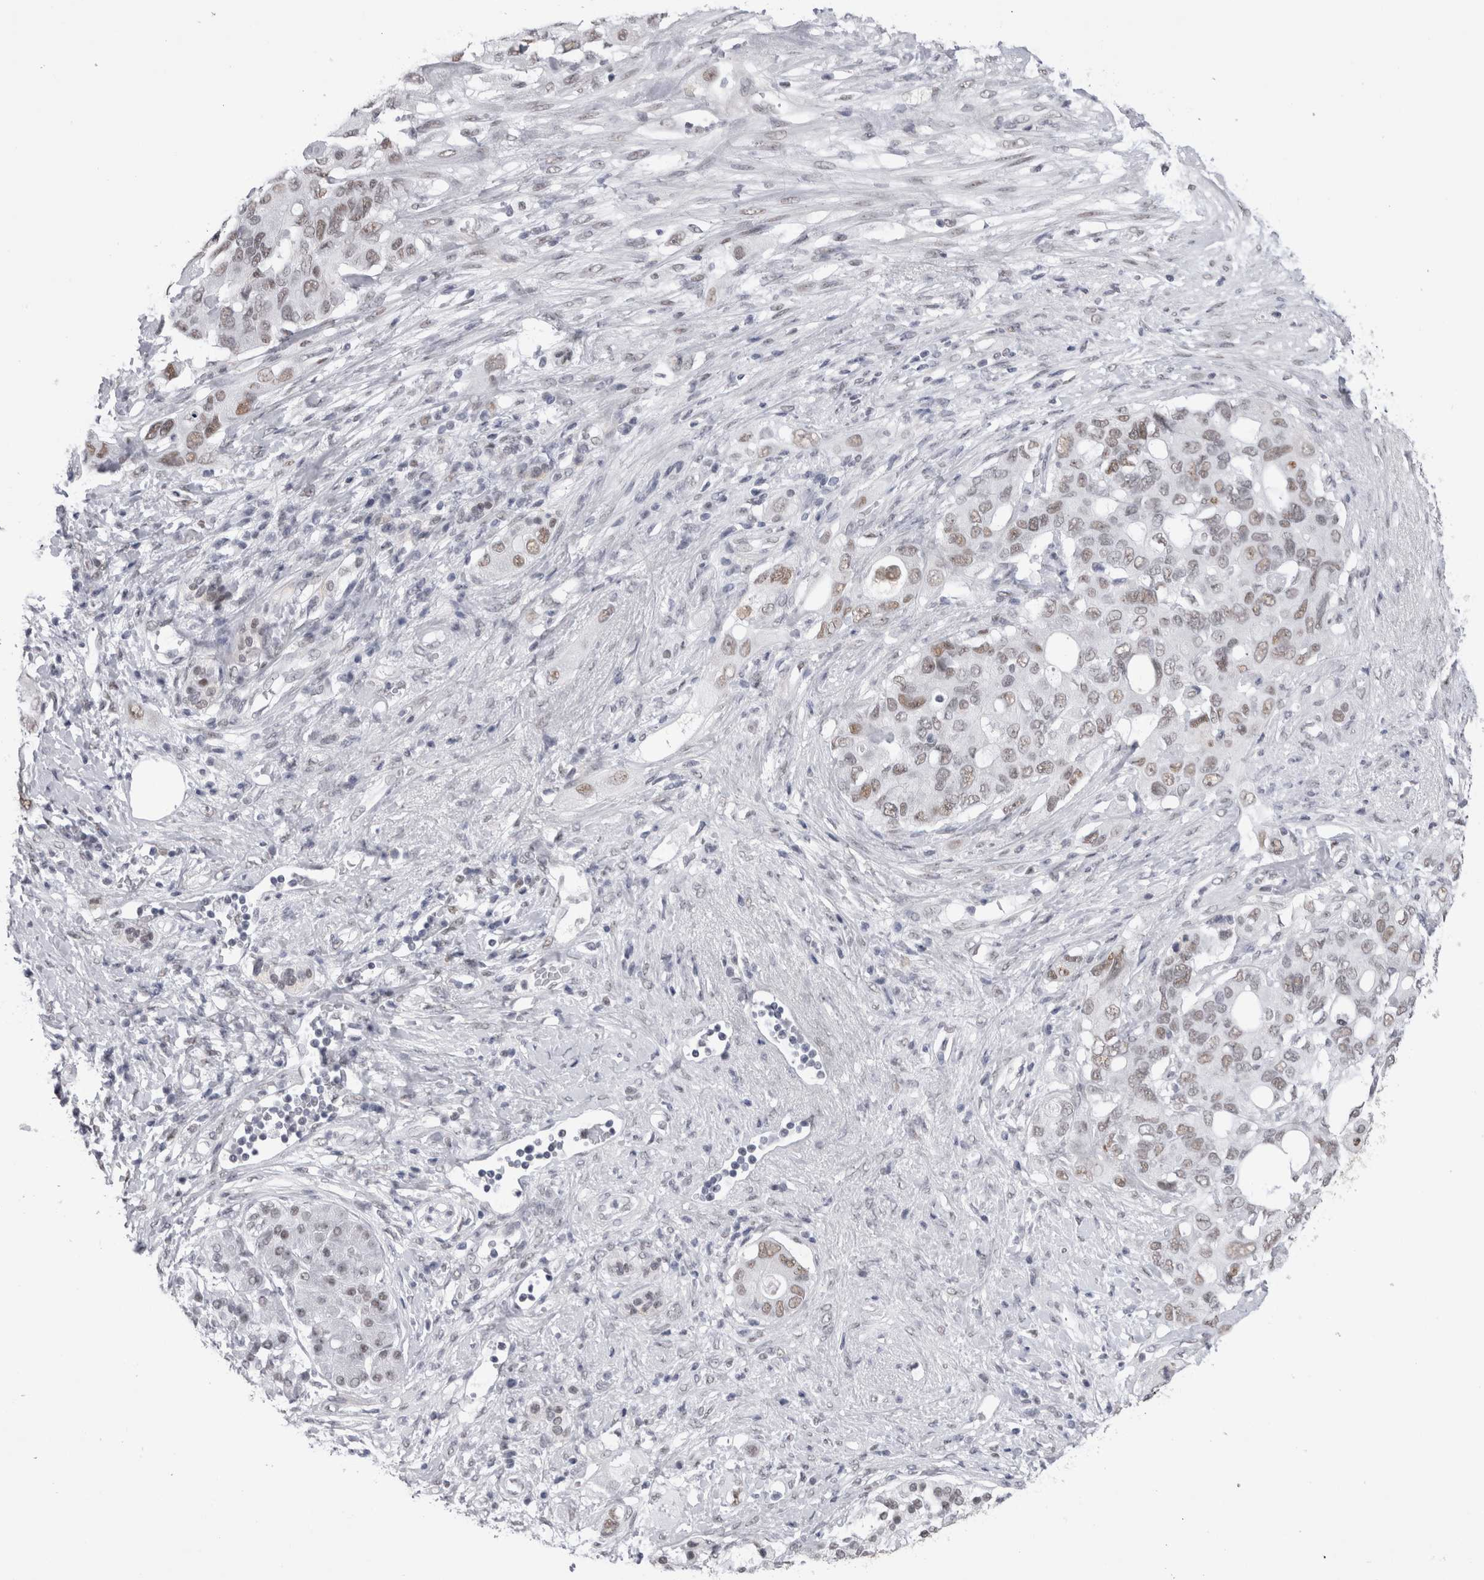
{"staining": {"intensity": "weak", "quantity": "25%-75%", "location": "nuclear"}, "tissue": "pancreatic cancer", "cell_type": "Tumor cells", "image_type": "cancer", "snomed": [{"axis": "morphology", "description": "Adenocarcinoma, NOS"}, {"axis": "topography", "description": "Pancreas"}], "caption": "A photomicrograph showing weak nuclear positivity in about 25%-75% of tumor cells in pancreatic cancer, as visualized by brown immunohistochemical staining.", "gene": "API5", "patient": {"sex": "female", "age": 56}}